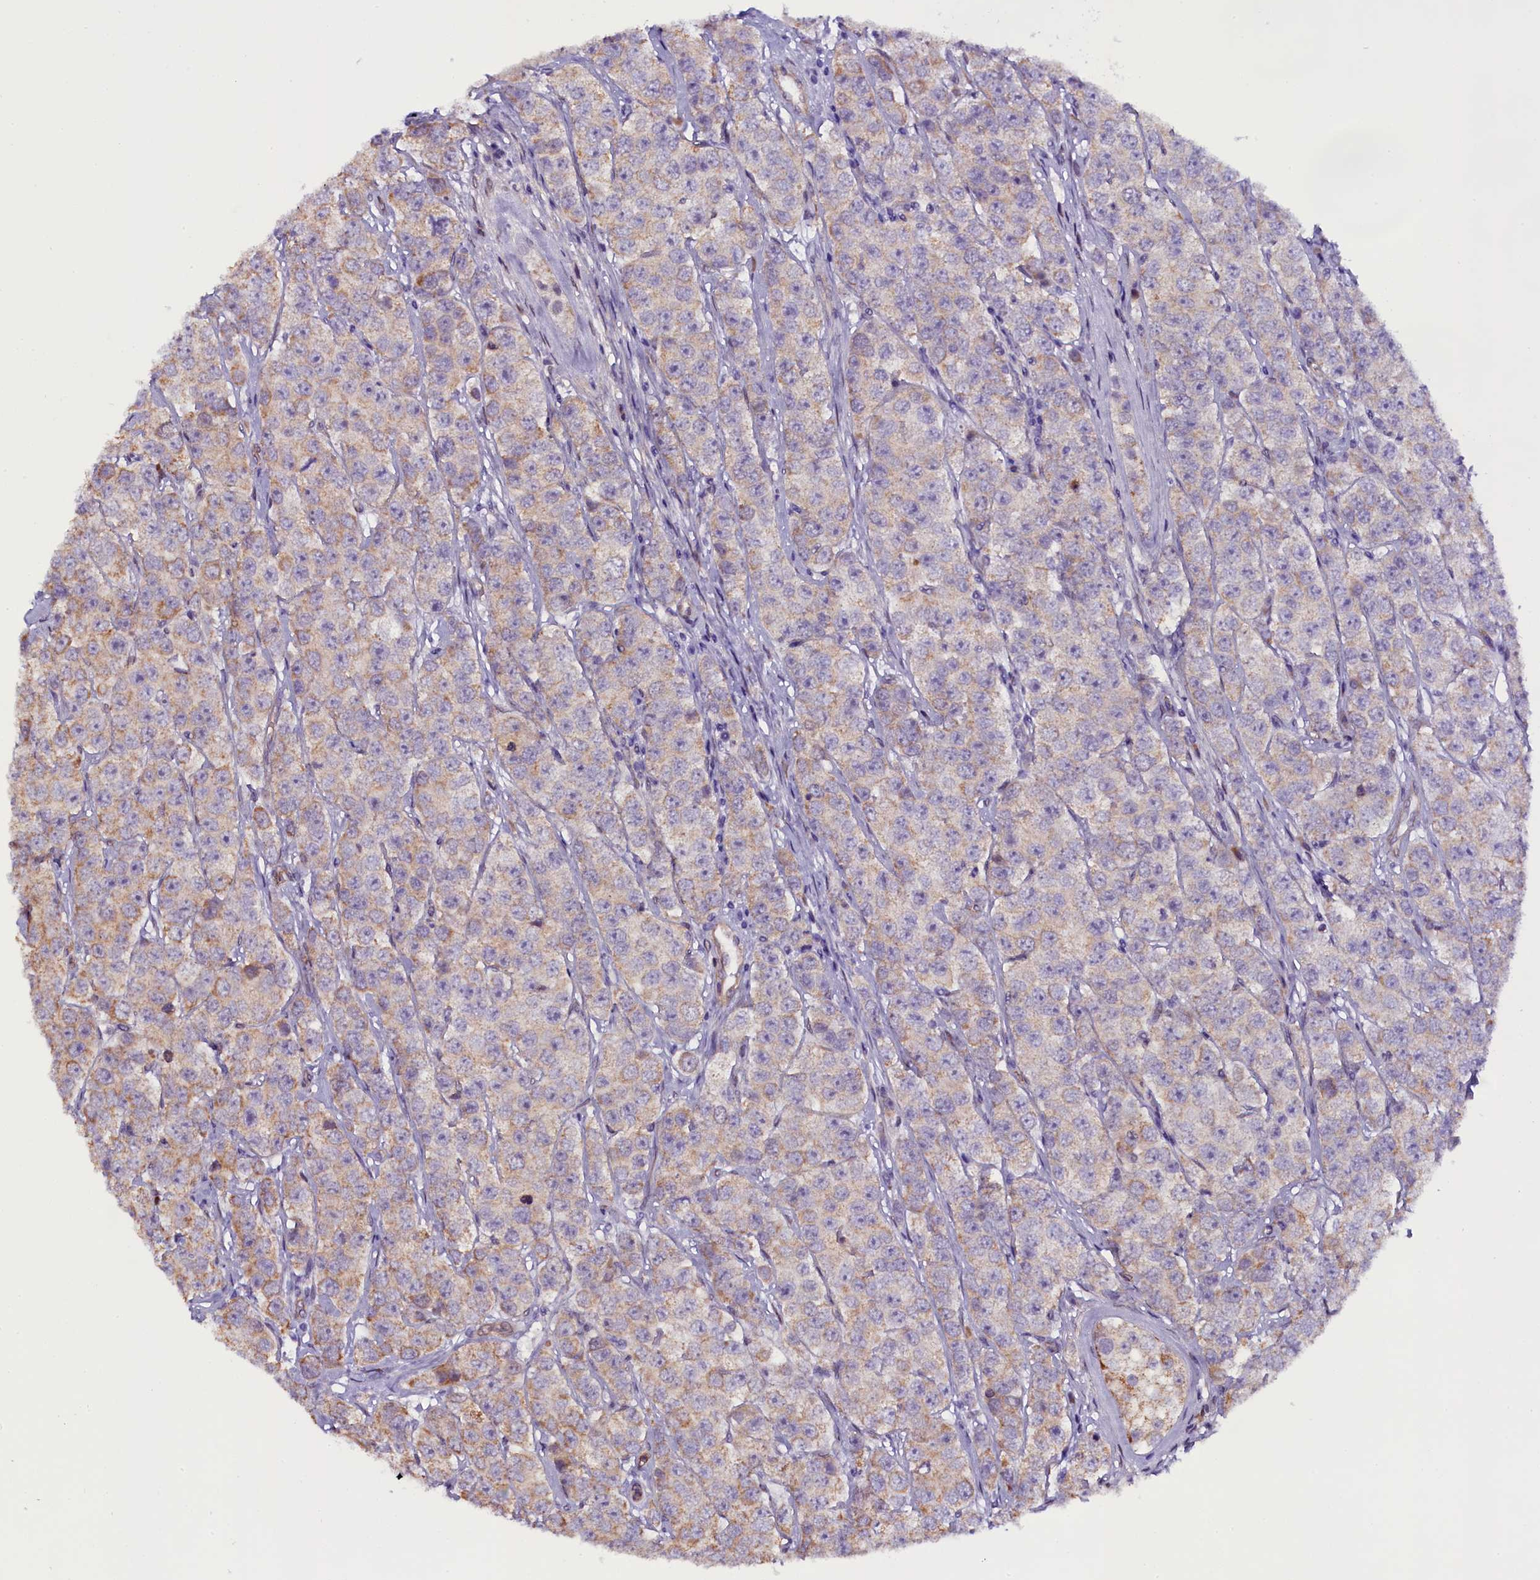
{"staining": {"intensity": "weak", "quantity": "<25%", "location": "cytoplasmic/membranous"}, "tissue": "testis cancer", "cell_type": "Tumor cells", "image_type": "cancer", "snomed": [{"axis": "morphology", "description": "Seminoma, NOS"}, {"axis": "topography", "description": "Testis"}], "caption": "The immunohistochemistry (IHC) micrograph has no significant positivity in tumor cells of testis seminoma tissue.", "gene": "UACA", "patient": {"sex": "male", "age": 28}}